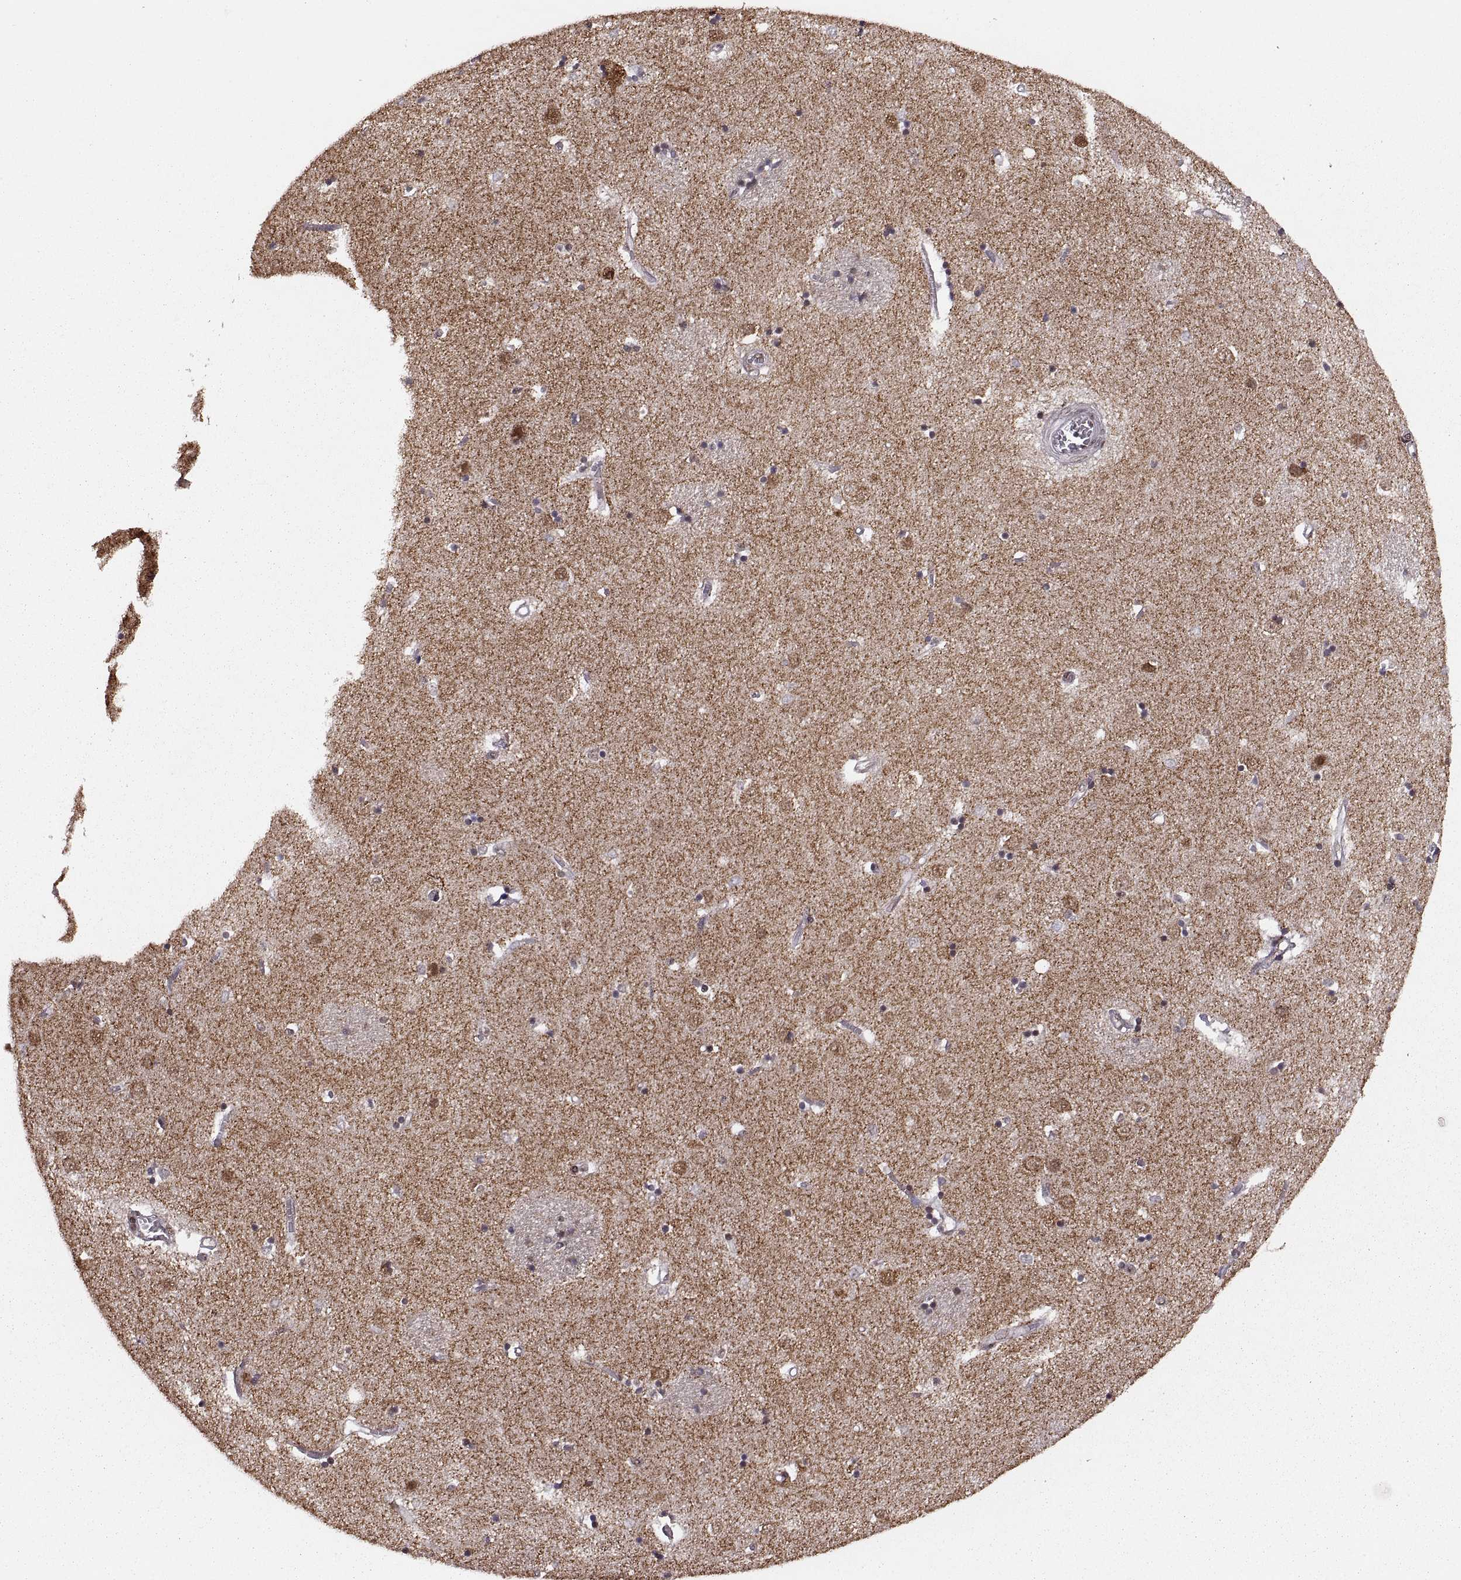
{"staining": {"intensity": "moderate", "quantity": "<25%", "location": "nuclear"}, "tissue": "caudate", "cell_type": "Glial cells", "image_type": "normal", "snomed": [{"axis": "morphology", "description": "Normal tissue, NOS"}, {"axis": "topography", "description": "Lateral ventricle wall"}], "caption": "Caudate stained with DAB (3,3'-diaminobenzidine) immunohistochemistry displays low levels of moderate nuclear staining in about <25% of glial cells.", "gene": "RFT1", "patient": {"sex": "male", "age": 54}}